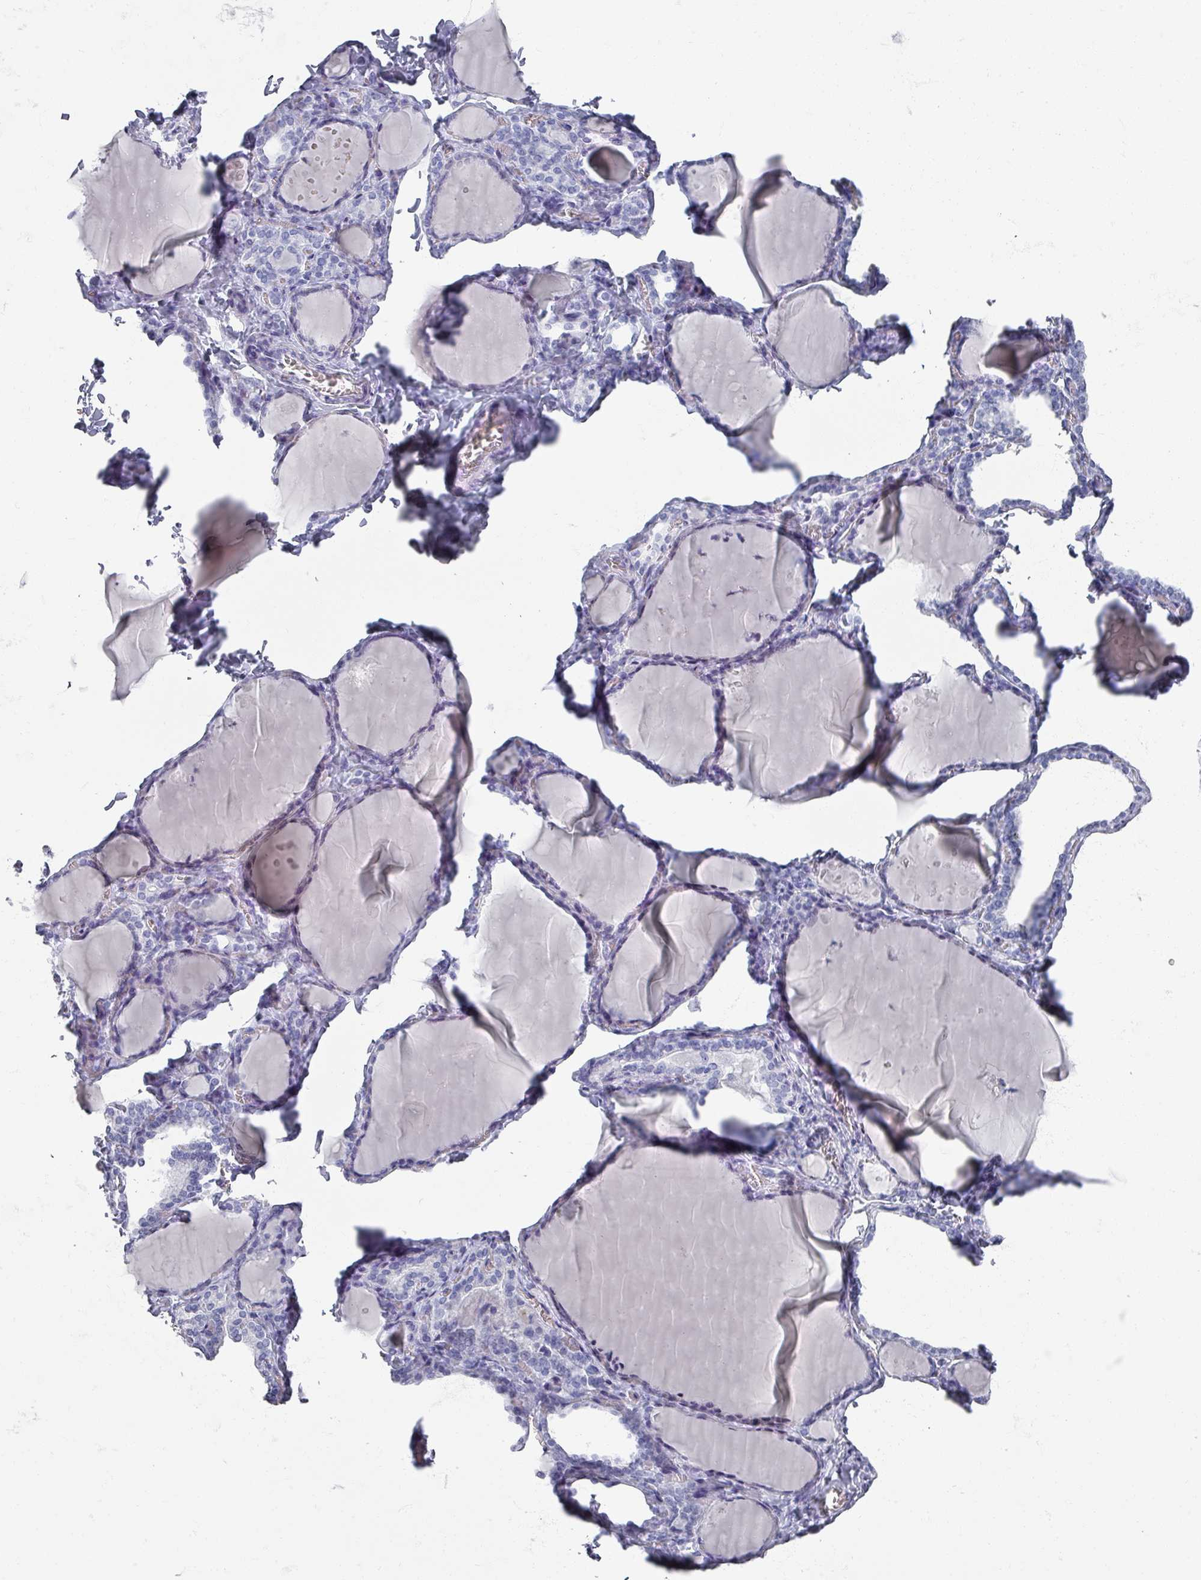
{"staining": {"intensity": "negative", "quantity": "none", "location": "none"}, "tissue": "thyroid gland", "cell_type": "Glandular cells", "image_type": "normal", "snomed": [{"axis": "morphology", "description": "Normal tissue, NOS"}, {"axis": "topography", "description": "Thyroid gland"}], "caption": "High power microscopy micrograph of an immunohistochemistry micrograph of unremarkable thyroid gland, revealing no significant expression in glandular cells.", "gene": "OMG", "patient": {"sex": "female", "age": 42}}